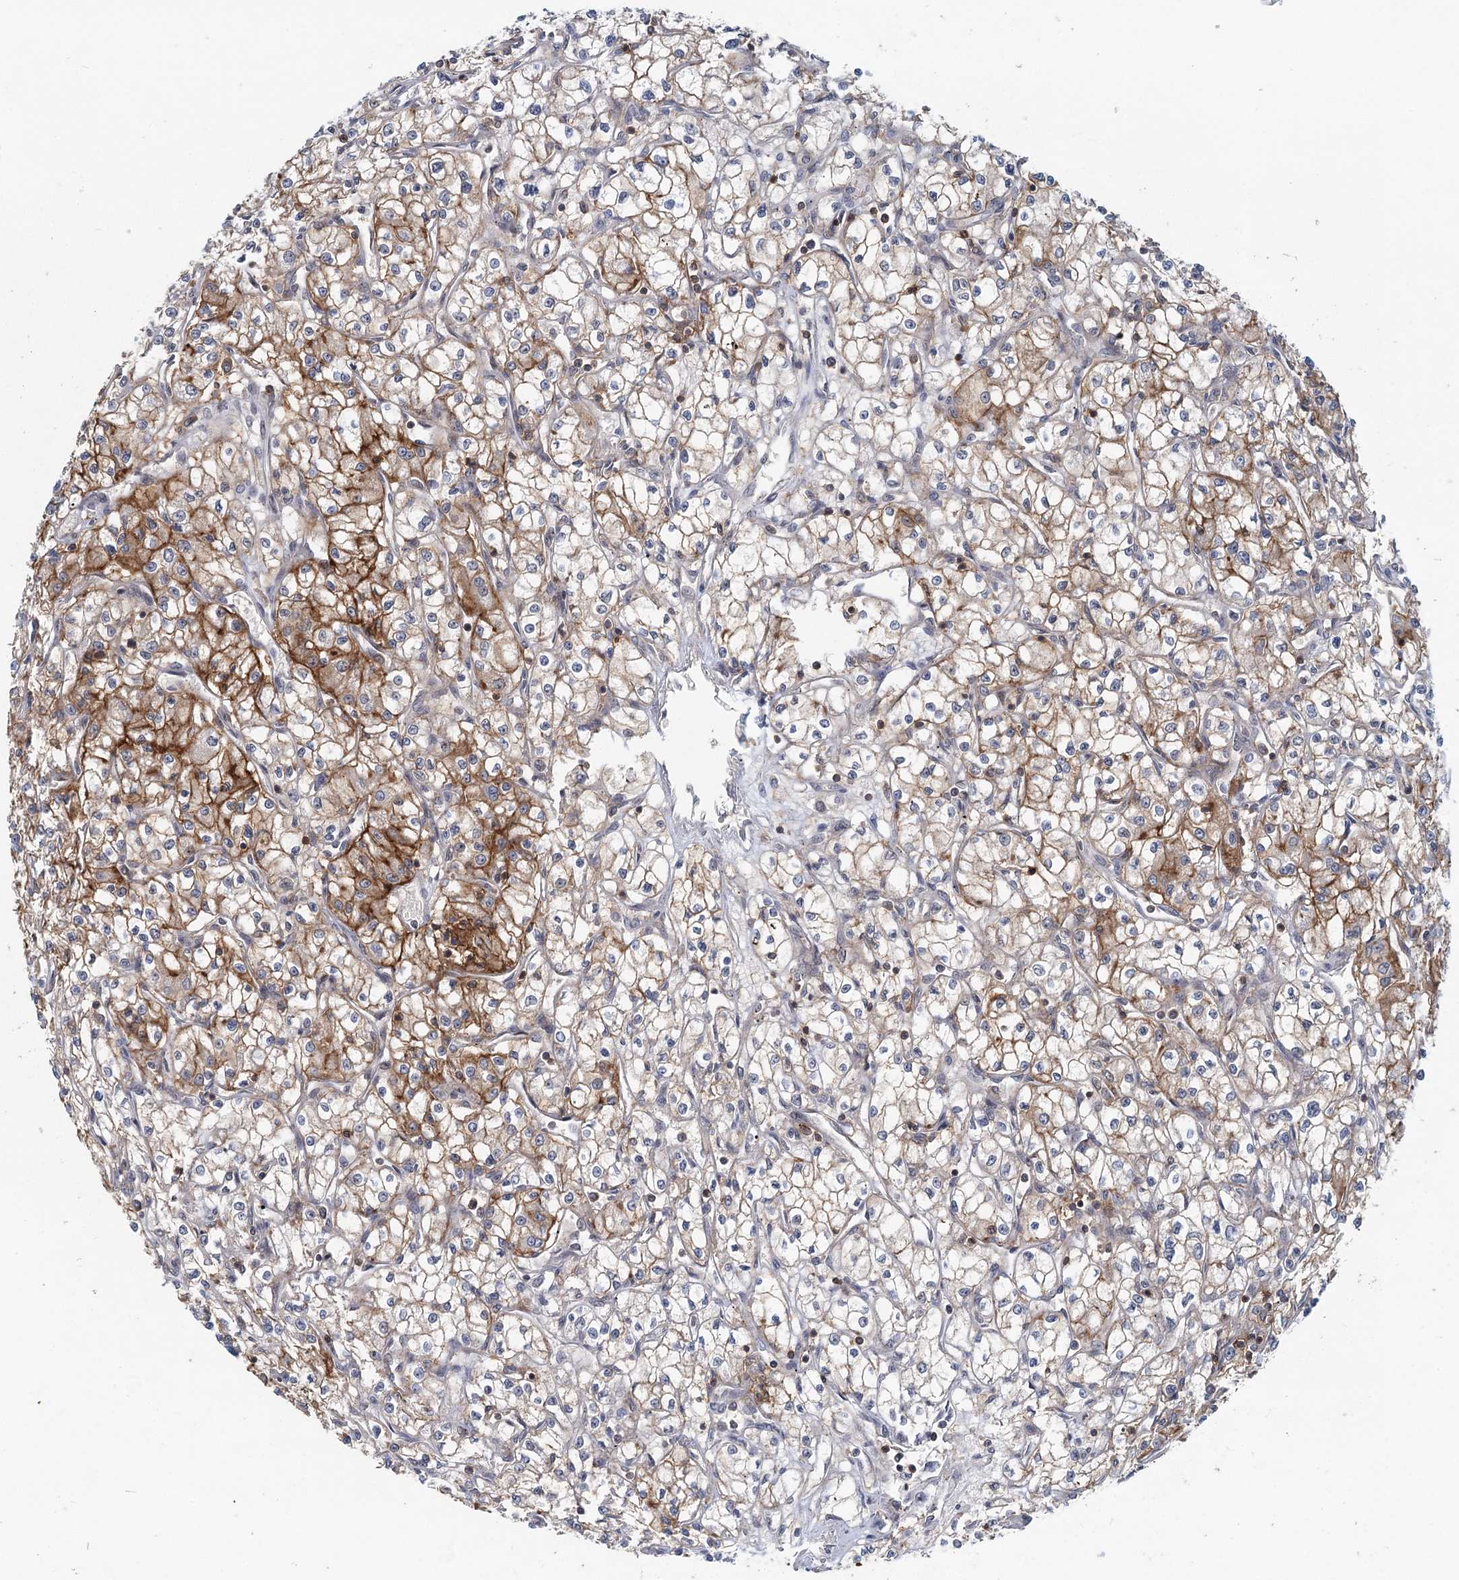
{"staining": {"intensity": "moderate", "quantity": "<25%", "location": "cytoplasmic/membranous"}, "tissue": "renal cancer", "cell_type": "Tumor cells", "image_type": "cancer", "snomed": [{"axis": "morphology", "description": "Adenocarcinoma, NOS"}, {"axis": "topography", "description": "Kidney"}], "caption": "About <25% of tumor cells in renal cancer (adenocarcinoma) show moderate cytoplasmic/membranous protein expression as visualized by brown immunohistochemical staining.", "gene": "CDC42SE2", "patient": {"sex": "male", "age": 59}}